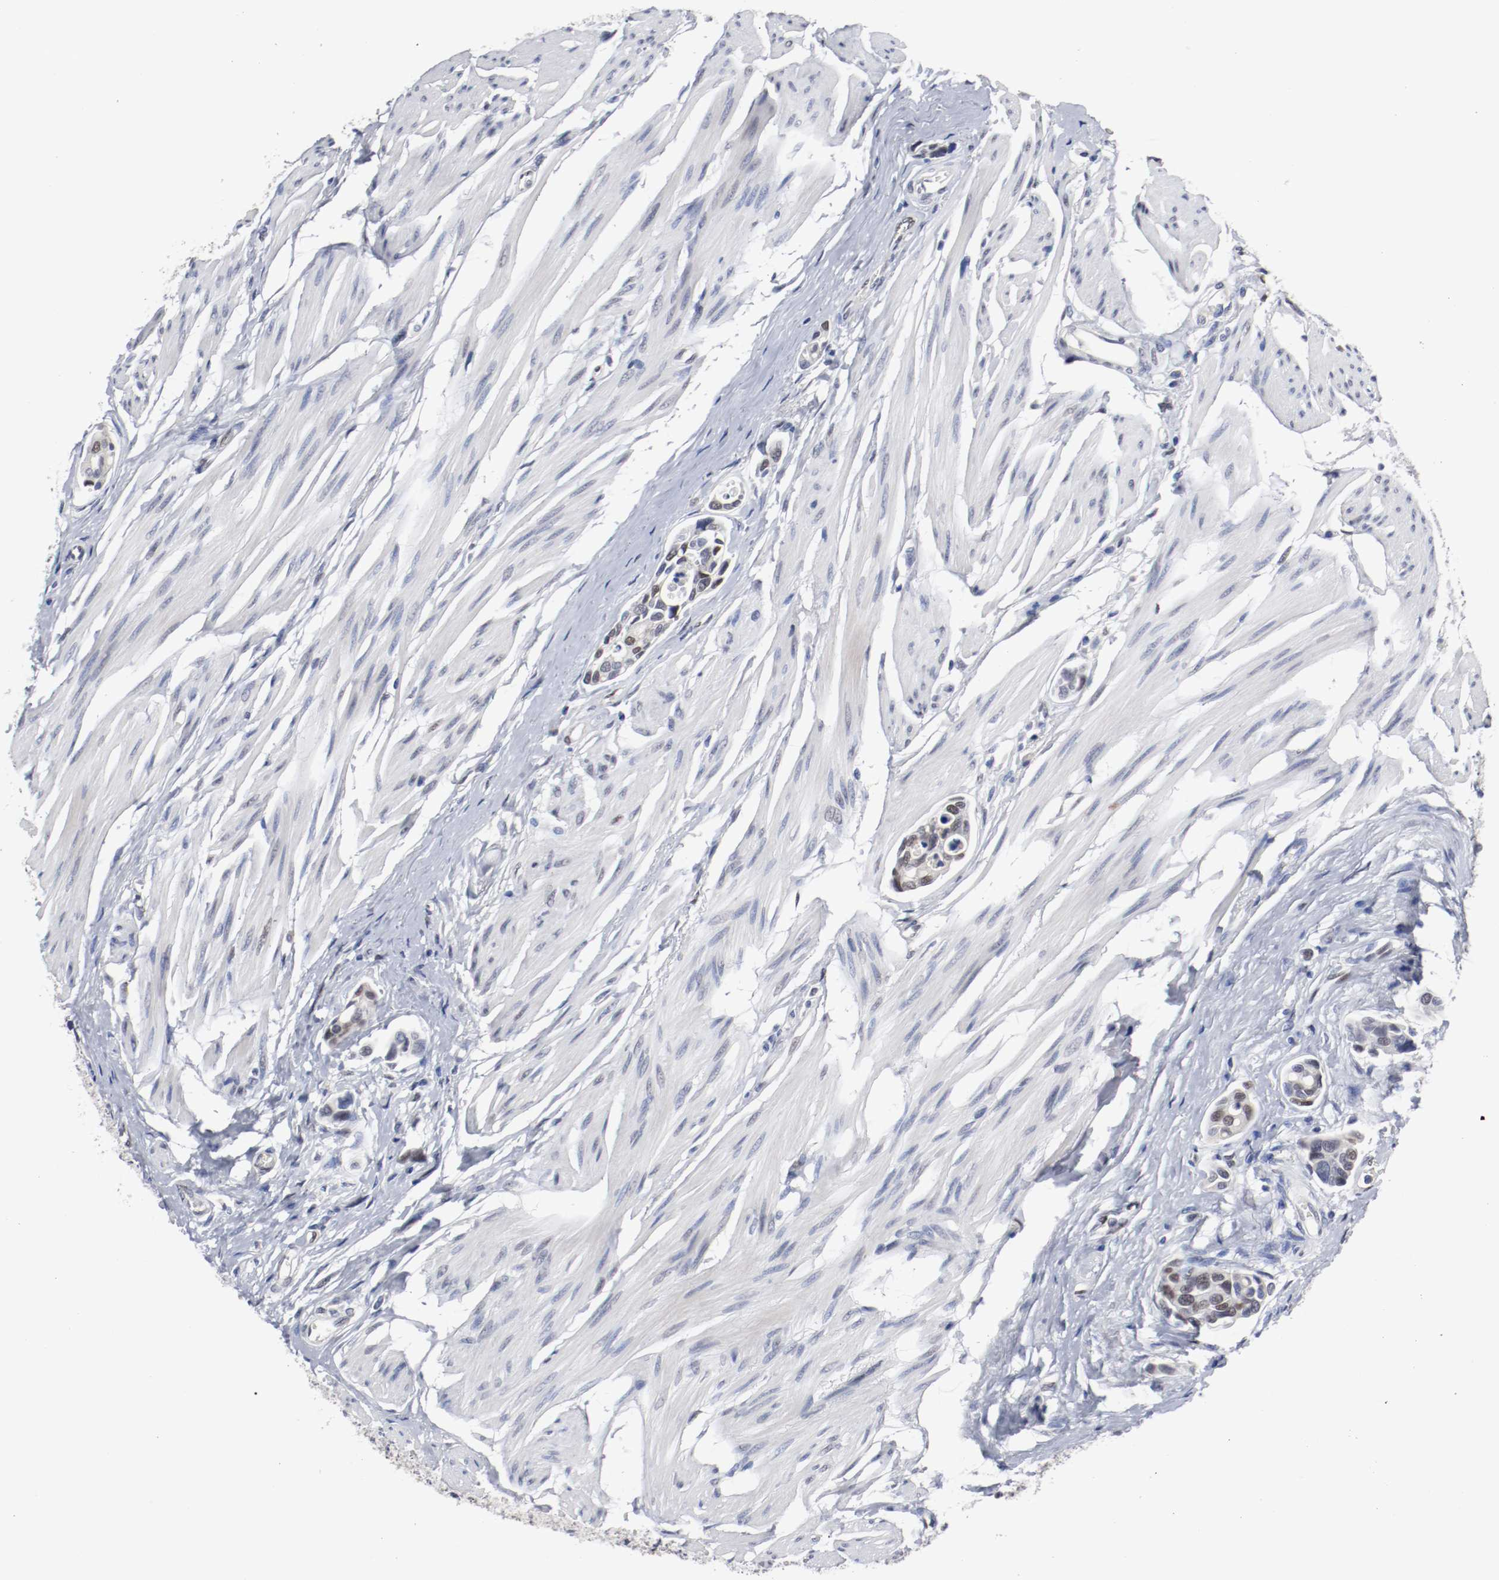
{"staining": {"intensity": "moderate", "quantity": "25%-75%", "location": "nuclear"}, "tissue": "urothelial cancer", "cell_type": "Tumor cells", "image_type": "cancer", "snomed": [{"axis": "morphology", "description": "Urothelial carcinoma, High grade"}, {"axis": "topography", "description": "Urinary bladder"}], "caption": "IHC of urothelial carcinoma (high-grade) exhibits medium levels of moderate nuclear expression in about 25%-75% of tumor cells.", "gene": "FOSL2", "patient": {"sex": "male", "age": 78}}